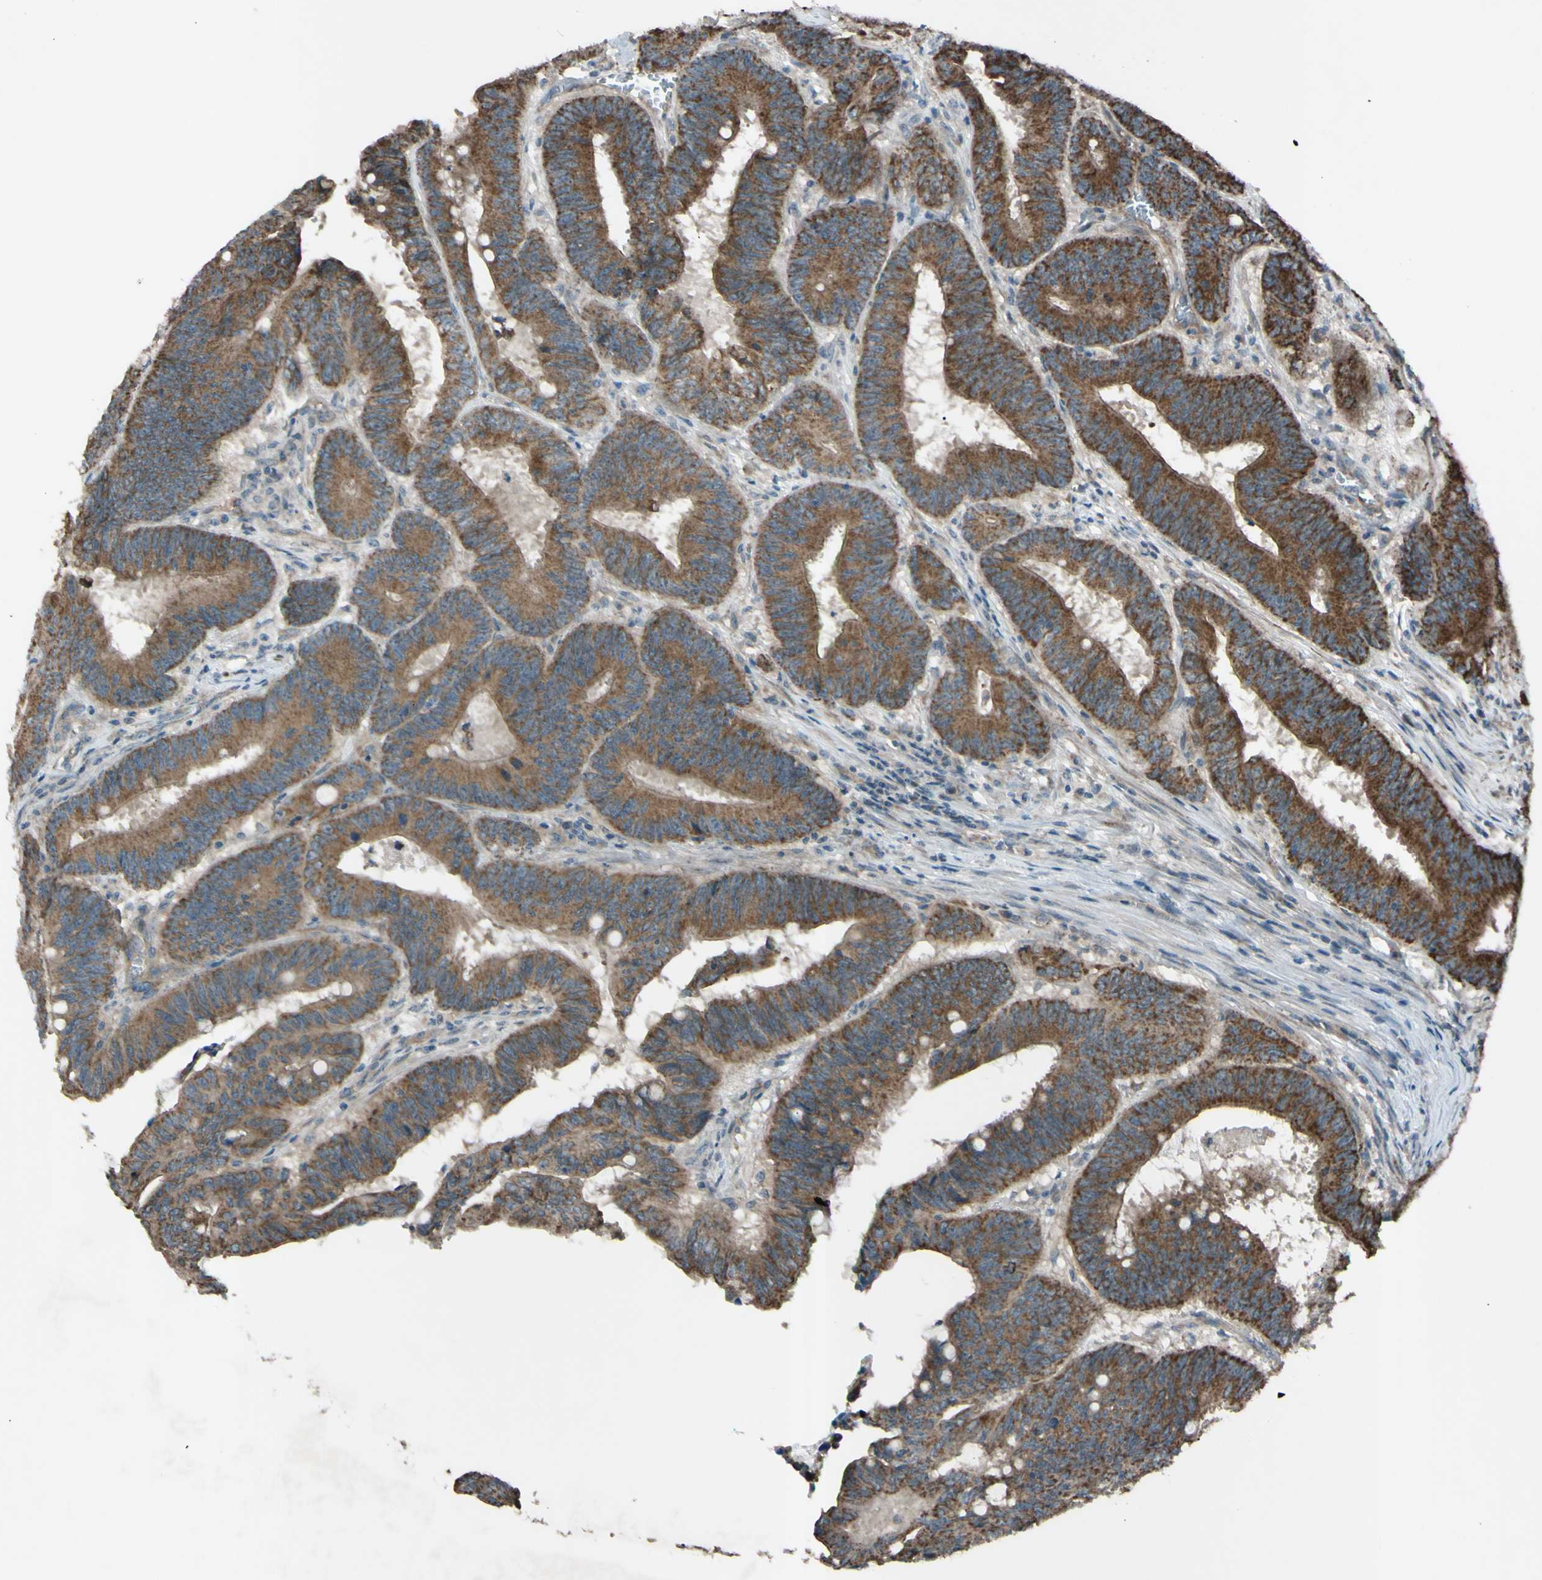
{"staining": {"intensity": "moderate", "quantity": ">75%", "location": "cytoplasmic/membranous"}, "tissue": "colorectal cancer", "cell_type": "Tumor cells", "image_type": "cancer", "snomed": [{"axis": "morphology", "description": "Adenocarcinoma, NOS"}, {"axis": "topography", "description": "Colon"}], "caption": "A histopathology image of human colorectal cancer stained for a protein demonstrates moderate cytoplasmic/membranous brown staining in tumor cells. (DAB IHC, brown staining for protein, blue staining for nuclei).", "gene": "ACOT8", "patient": {"sex": "male", "age": 45}}